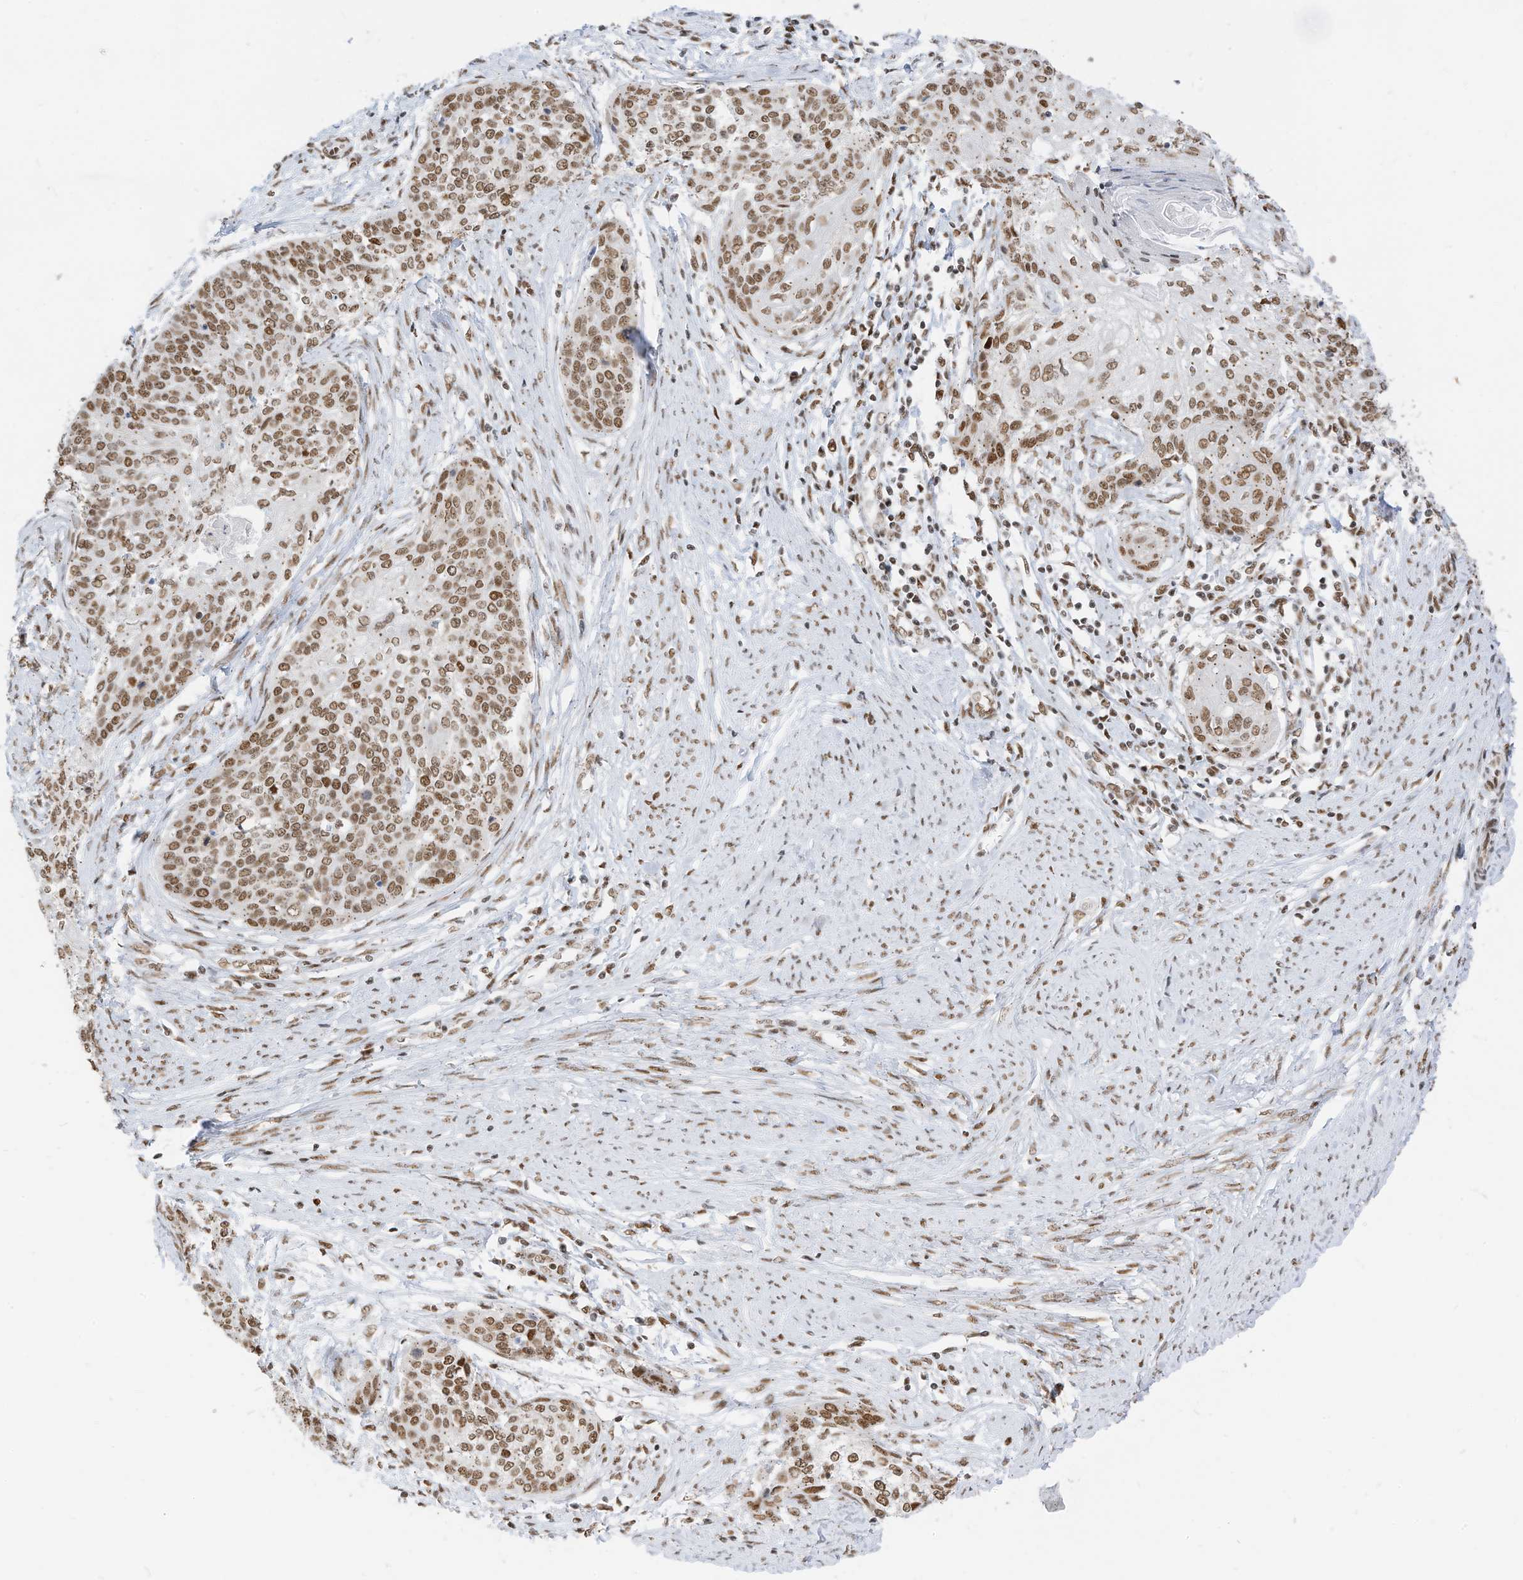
{"staining": {"intensity": "moderate", "quantity": ">75%", "location": "nuclear"}, "tissue": "cervical cancer", "cell_type": "Tumor cells", "image_type": "cancer", "snomed": [{"axis": "morphology", "description": "Squamous cell carcinoma, NOS"}, {"axis": "topography", "description": "Cervix"}], "caption": "Immunohistochemical staining of cervical cancer displays moderate nuclear protein positivity in about >75% of tumor cells. The staining was performed using DAB to visualize the protein expression in brown, while the nuclei were stained in blue with hematoxylin (Magnification: 20x).", "gene": "SMARCA2", "patient": {"sex": "female", "age": 37}}